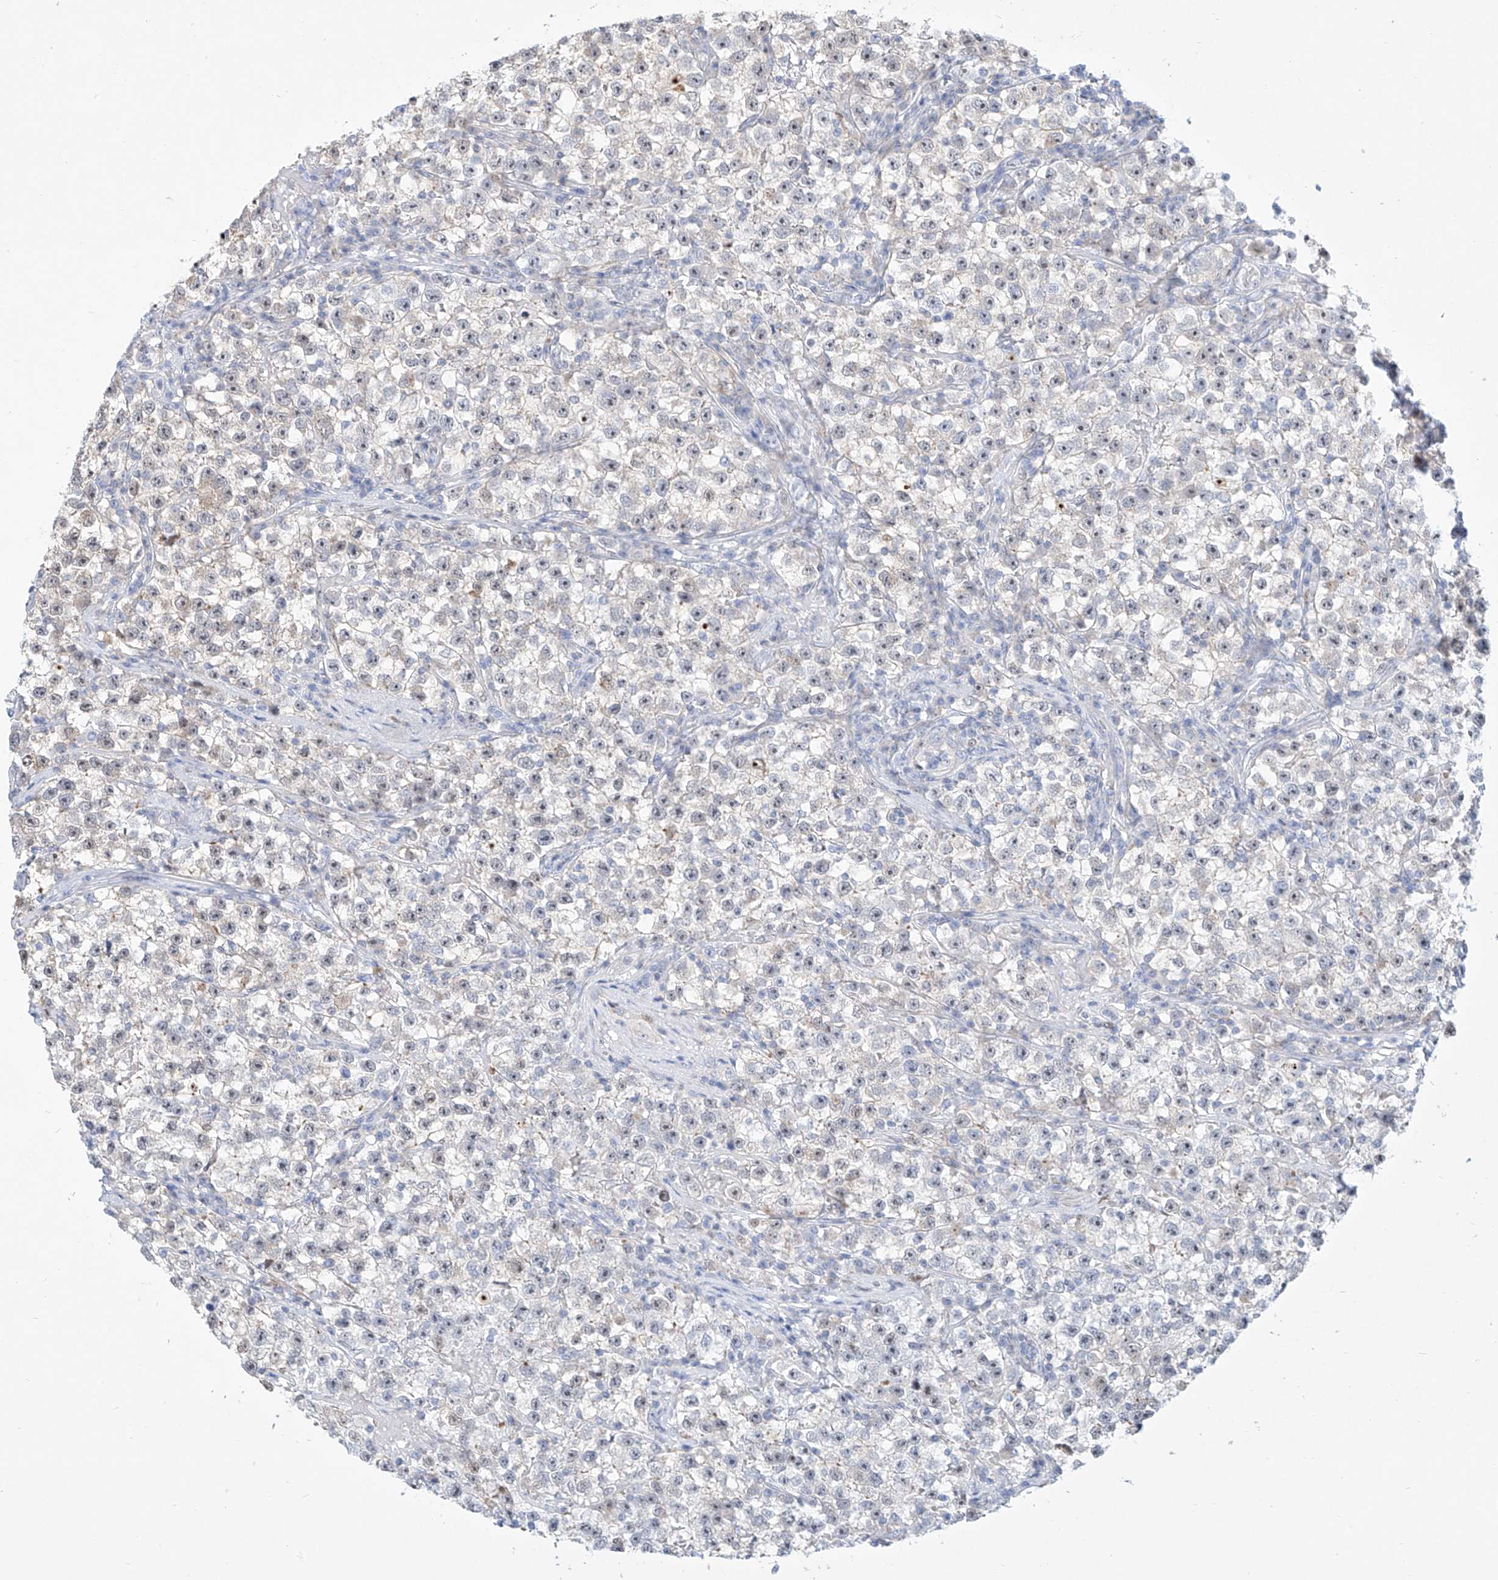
{"staining": {"intensity": "weak", "quantity": "<25%", "location": "nuclear"}, "tissue": "testis cancer", "cell_type": "Tumor cells", "image_type": "cancer", "snomed": [{"axis": "morphology", "description": "Seminoma, NOS"}, {"axis": "topography", "description": "Testis"}], "caption": "The micrograph demonstrates no staining of tumor cells in testis cancer. (DAB immunohistochemistry (IHC) visualized using brightfield microscopy, high magnification).", "gene": "SNU13", "patient": {"sex": "male", "age": 22}}